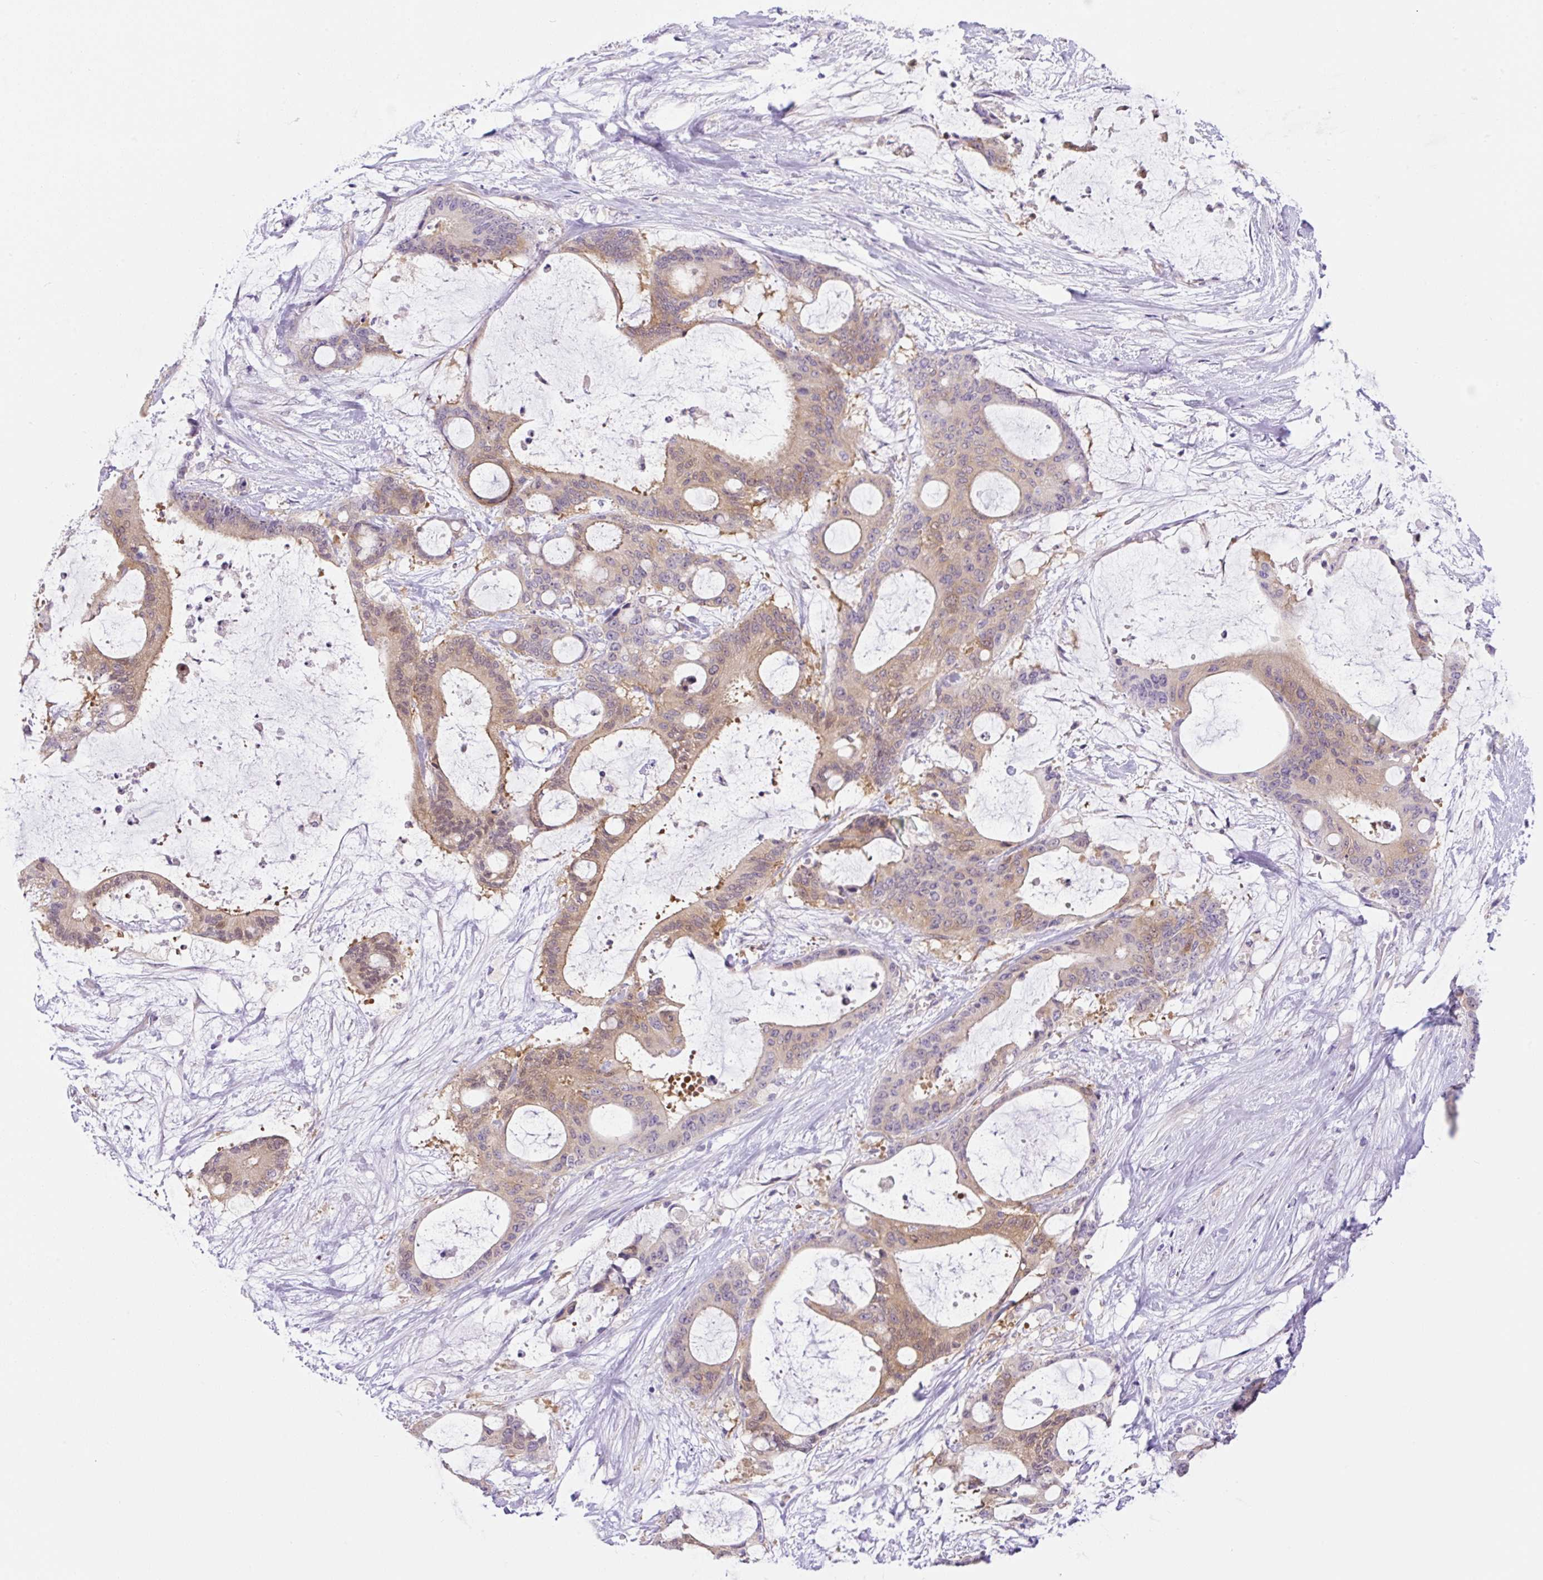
{"staining": {"intensity": "moderate", "quantity": ">75%", "location": "cytoplasmic/membranous"}, "tissue": "liver cancer", "cell_type": "Tumor cells", "image_type": "cancer", "snomed": [{"axis": "morphology", "description": "Normal tissue, NOS"}, {"axis": "morphology", "description": "Cholangiocarcinoma"}, {"axis": "topography", "description": "Liver"}, {"axis": "topography", "description": "Peripheral nerve tissue"}], "caption": "Protein expression analysis of liver cancer (cholangiocarcinoma) demonstrates moderate cytoplasmic/membranous staining in approximately >75% of tumor cells.", "gene": "CAMK2B", "patient": {"sex": "female", "age": 73}}